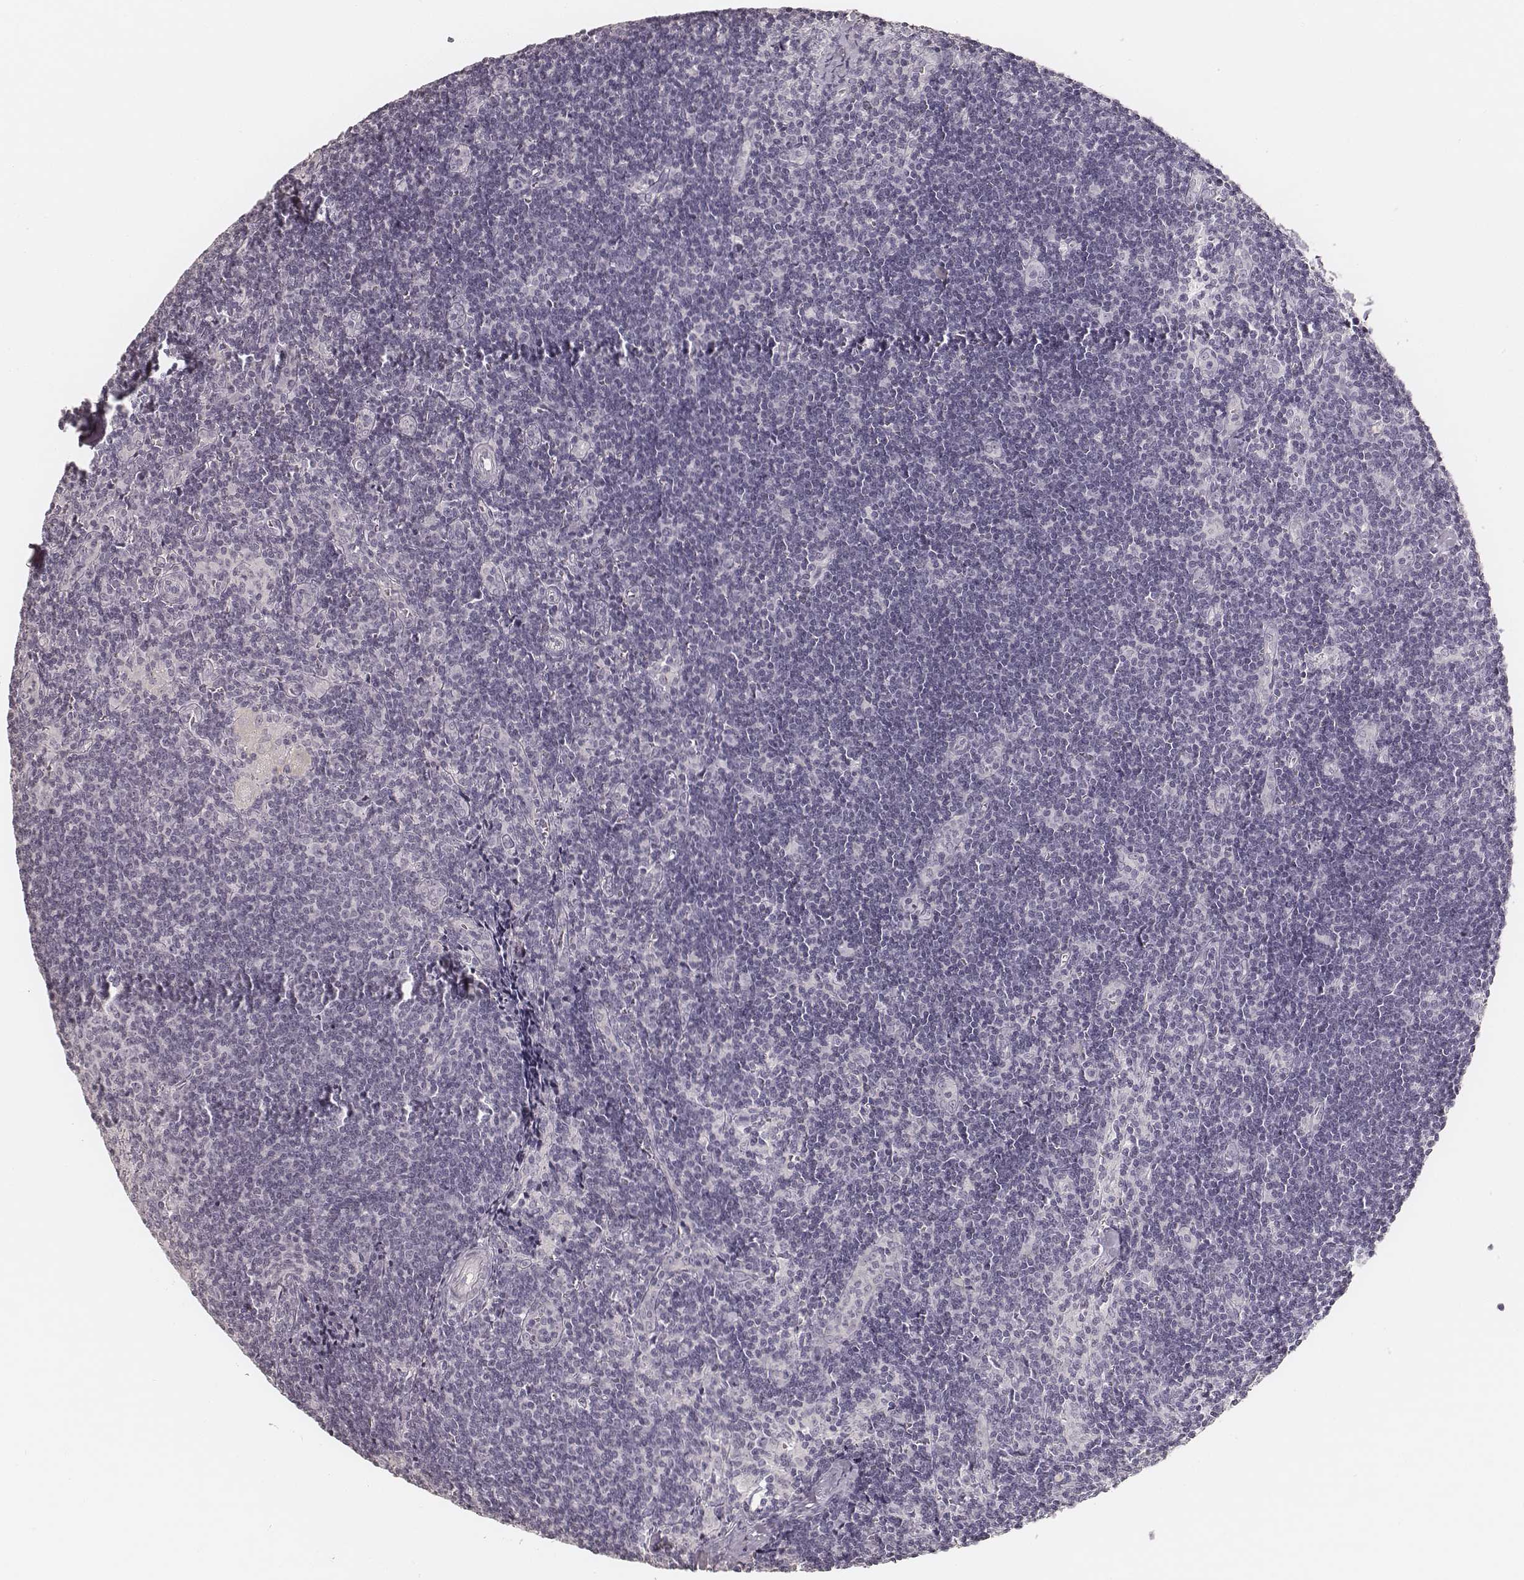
{"staining": {"intensity": "negative", "quantity": "none", "location": "none"}, "tissue": "lymph node", "cell_type": "Germinal center cells", "image_type": "normal", "snomed": [{"axis": "morphology", "description": "Normal tissue, NOS"}, {"axis": "topography", "description": "Lymph node"}], "caption": "The histopathology image exhibits no significant staining in germinal center cells of lymph node. (DAB (3,3'-diaminobenzidine) immunohistochemistry (IHC), high magnification).", "gene": "HNF4G", "patient": {"sex": "female", "age": 52}}